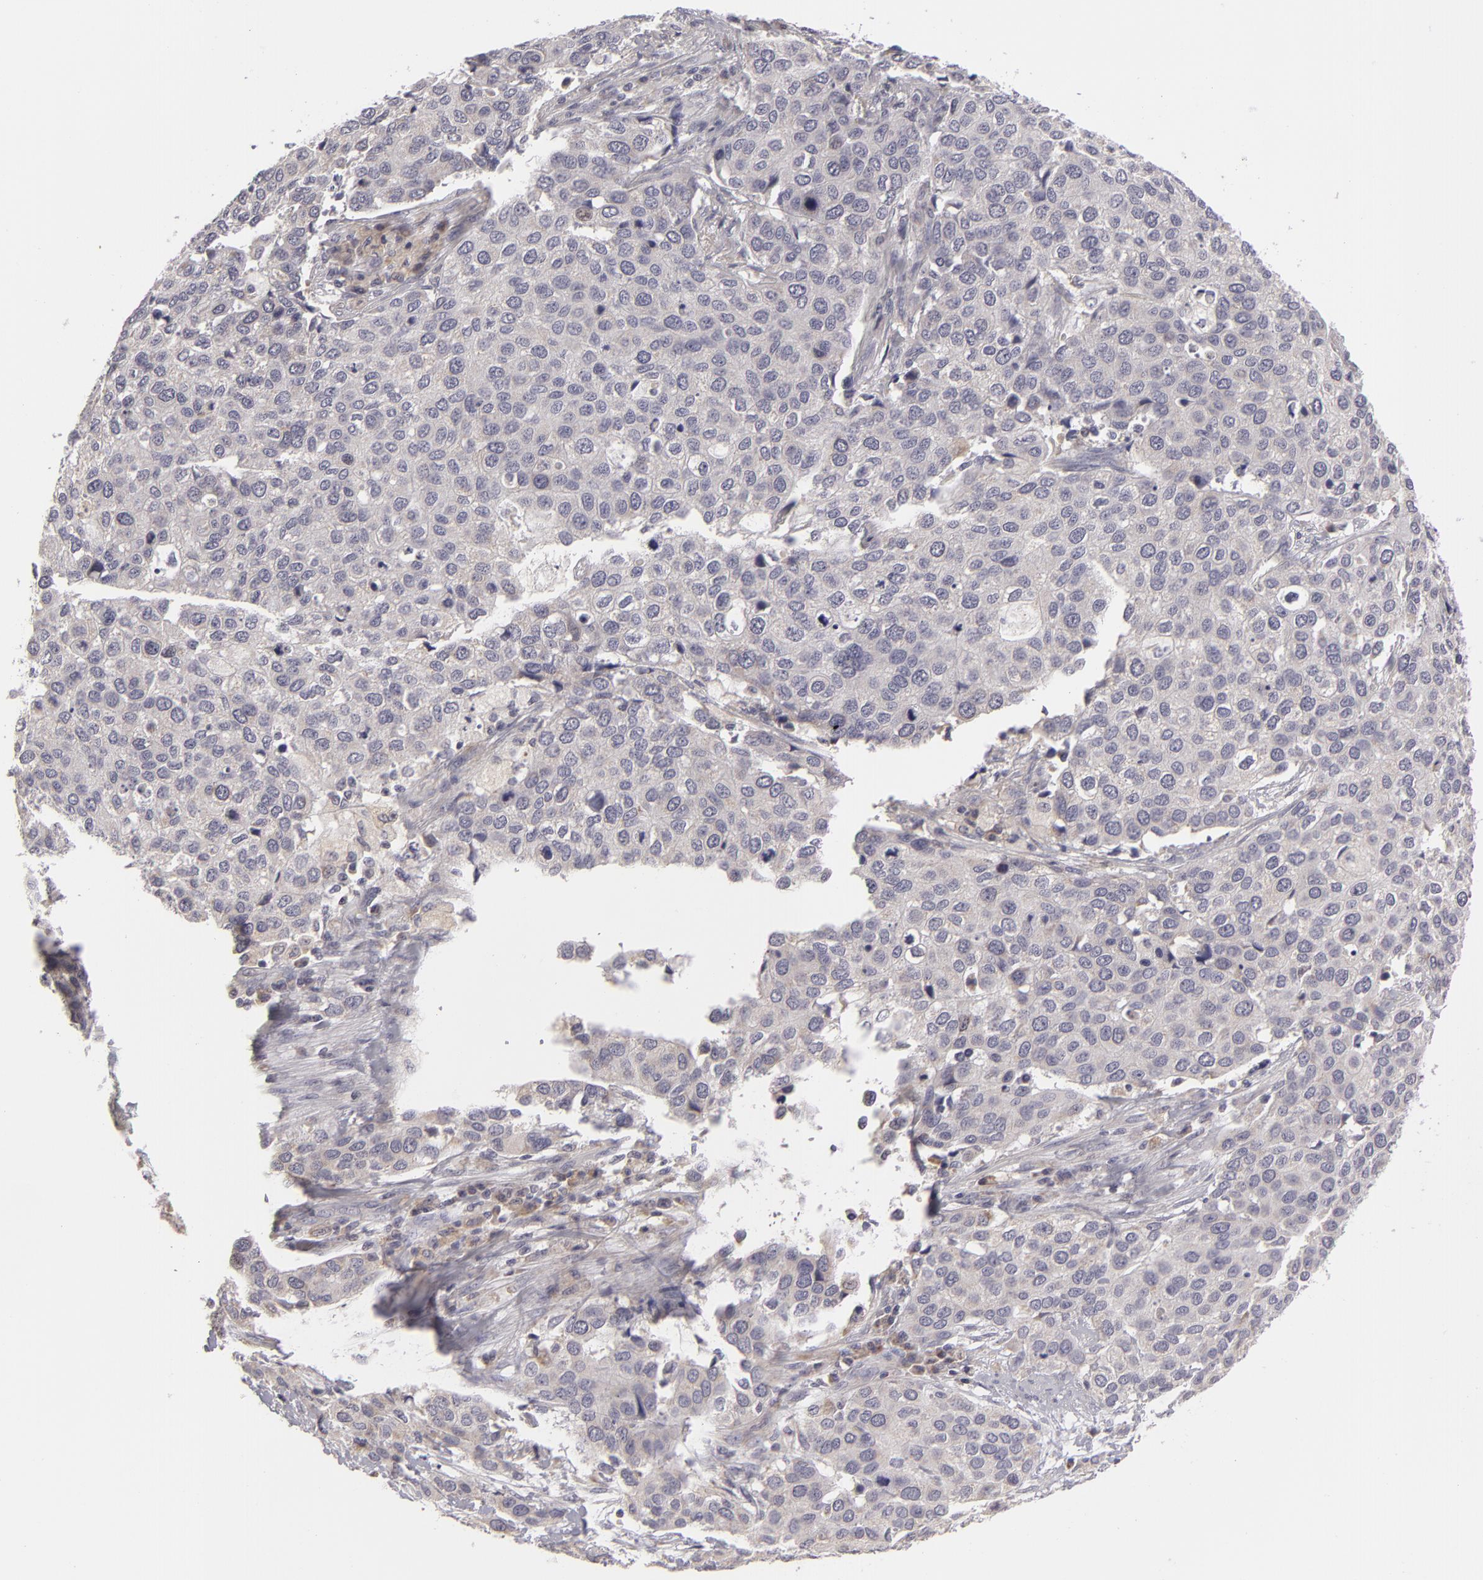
{"staining": {"intensity": "weak", "quantity": "<25%", "location": "cytoplasmic/membranous"}, "tissue": "cervical cancer", "cell_type": "Tumor cells", "image_type": "cancer", "snomed": [{"axis": "morphology", "description": "Squamous cell carcinoma, NOS"}, {"axis": "topography", "description": "Cervix"}], "caption": "Immunohistochemistry (IHC) histopathology image of neoplastic tissue: squamous cell carcinoma (cervical) stained with DAB shows no significant protein staining in tumor cells.", "gene": "ATP2B3", "patient": {"sex": "female", "age": 54}}